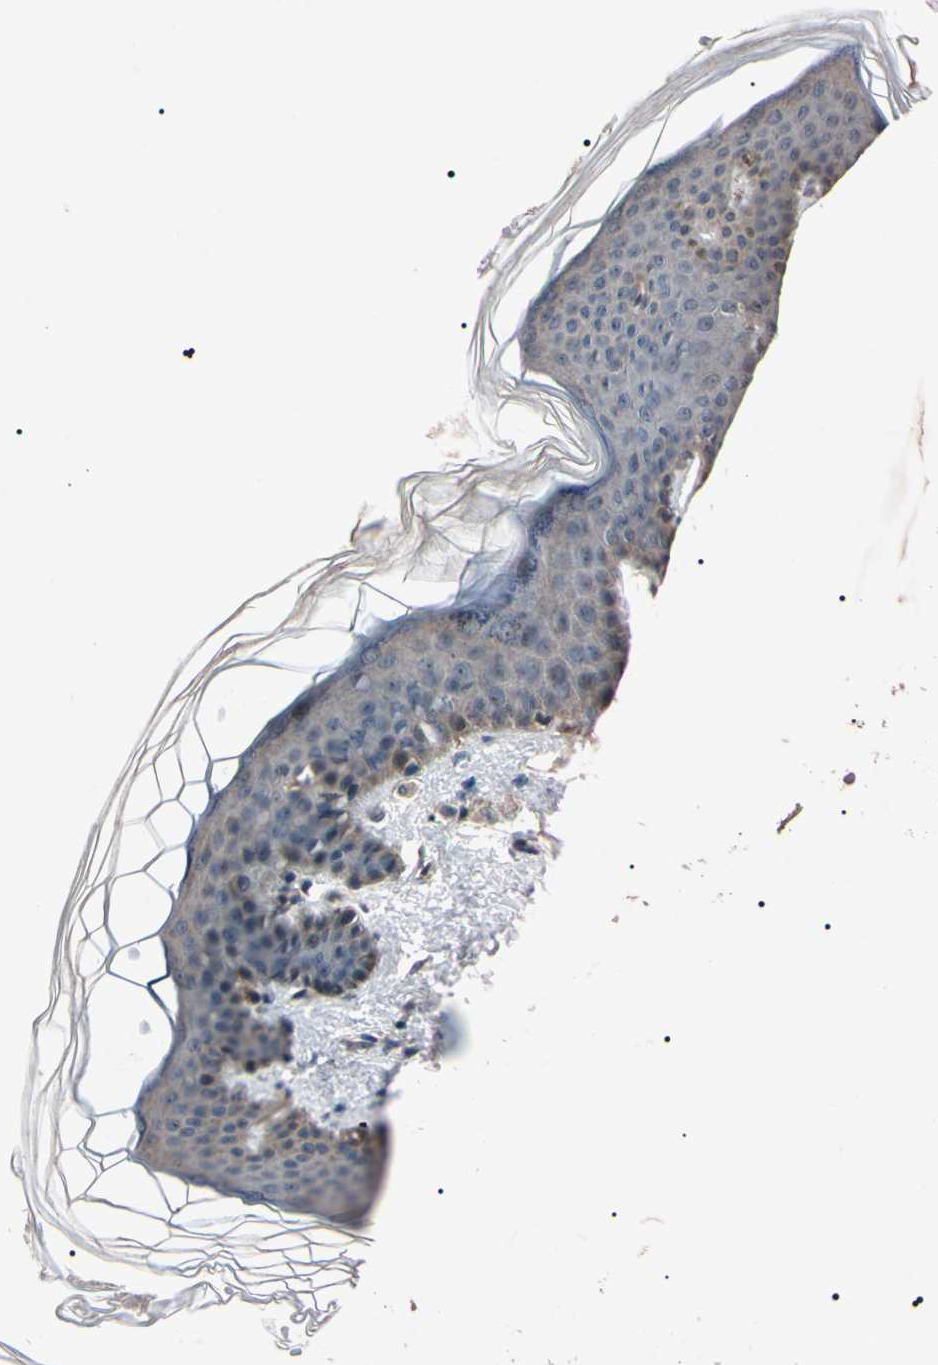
{"staining": {"intensity": "negative", "quantity": "none", "location": "none"}, "tissue": "skin", "cell_type": "Fibroblasts", "image_type": "normal", "snomed": [{"axis": "morphology", "description": "Normal tissue, NOS"}, {"axis": "topography", "description": "Skin"}], "caption": "A photomicrograph of human skin is negative for staining in fibroblasts. The staining is performed using DAB (3,3'-diaminobenzidine) brown chromogen with nuclei counter-stained in using hematoxylin.", "gene": "TRAF5", "patient": {"sex": "female", "age": 17}}